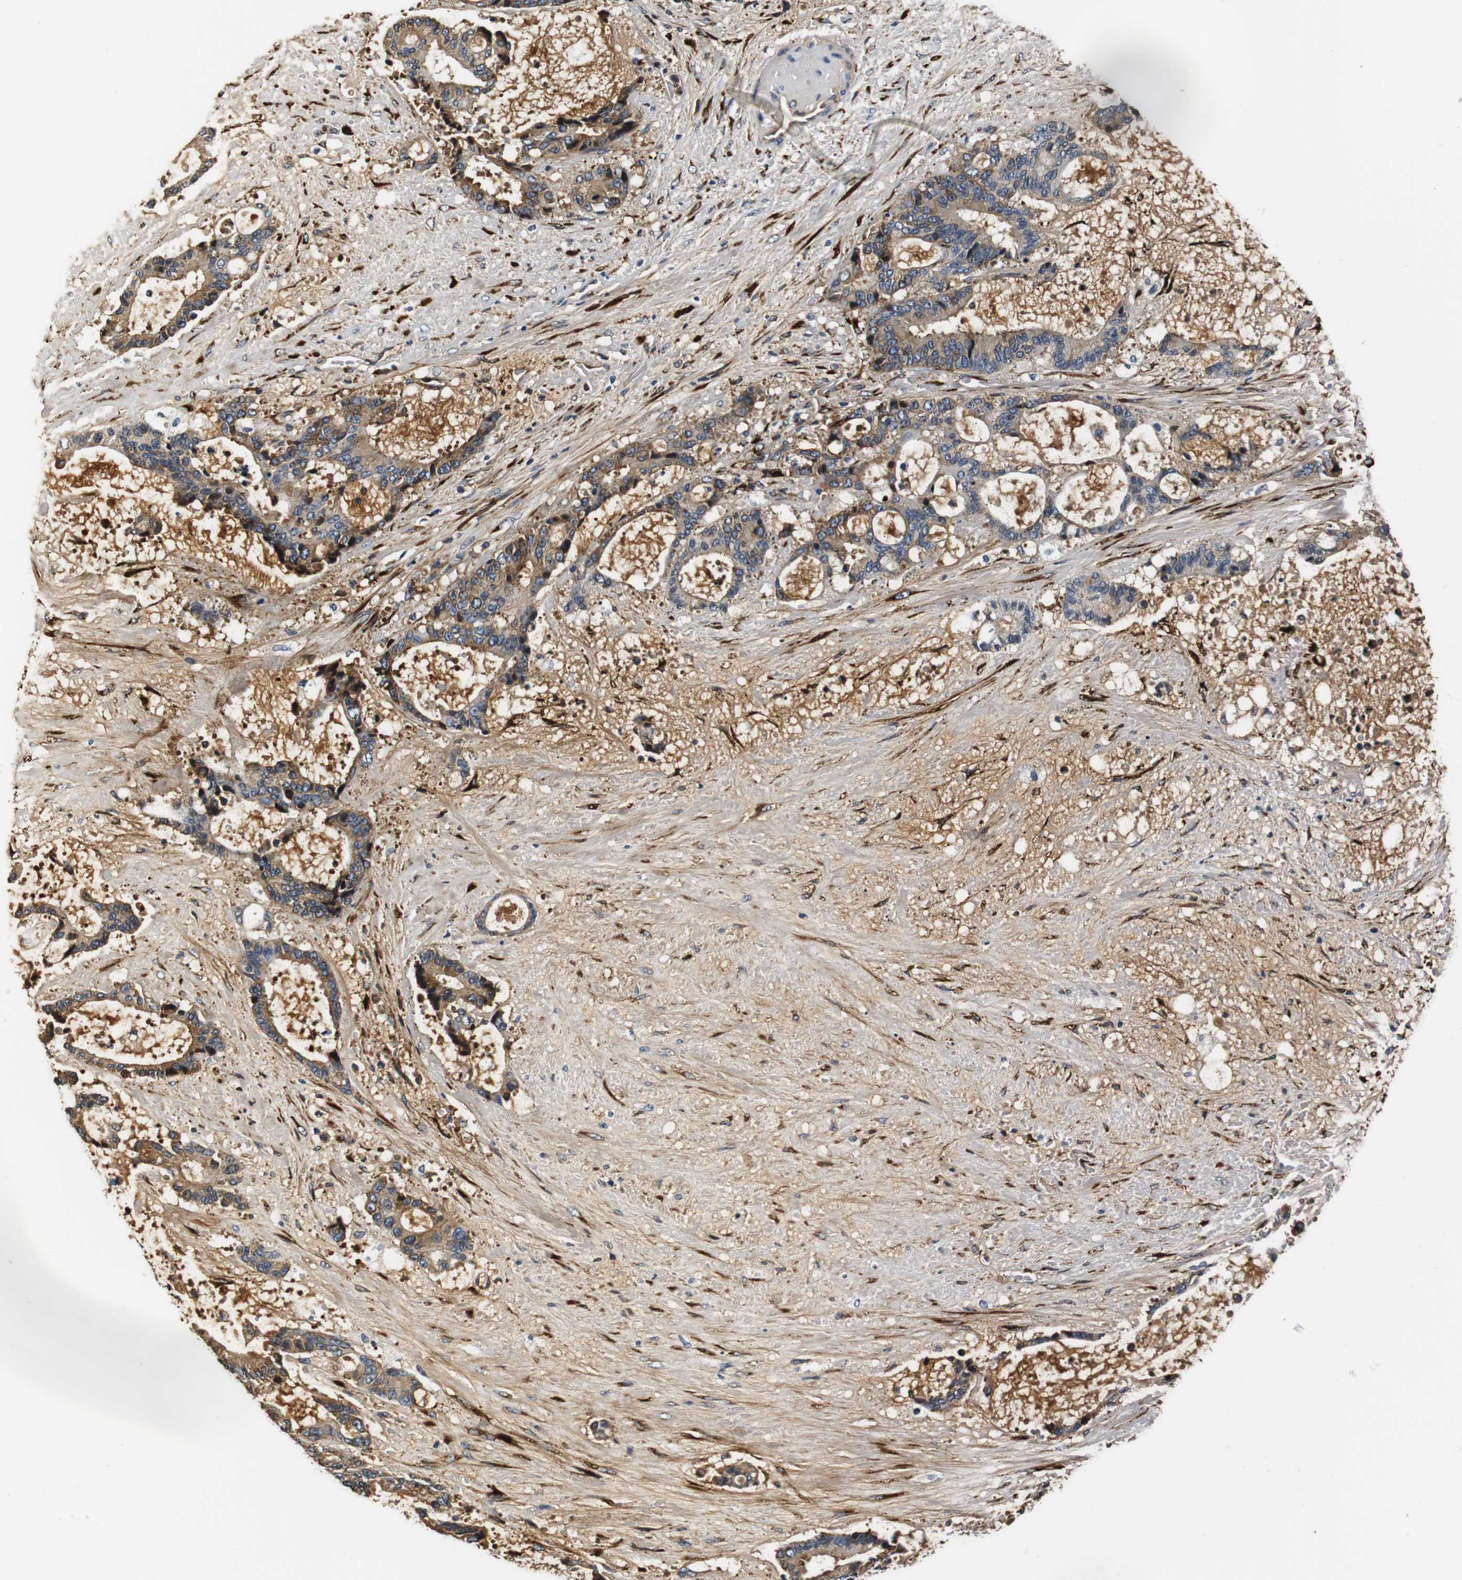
{"staining": {"intensity": "moderate", "quantity": ">75%", "location": "cytoplasmic/membranous"}, "tissue": "liver cancer", "cell_type": "Tumor cells", "image_type": "cancer", "snomed": [{"axis": "morphology", "description": "Normal tissue, NOS"}, {"axis": "morphology", "description": "Cholangiocarcinoma"}, {"axis": "topography", "description": "Liver"}, {"axis": "topography", "description": "Peripheral nerve tissue"}], "caption": "Liver cholangiocarcinoma stained for a protein (brown) exhibits moderate cytoplasmic/membranous positive expression in about >75% of tumor cells.", "gene": "COL1A1", "patient": {"sex": "female", "age": 73}}